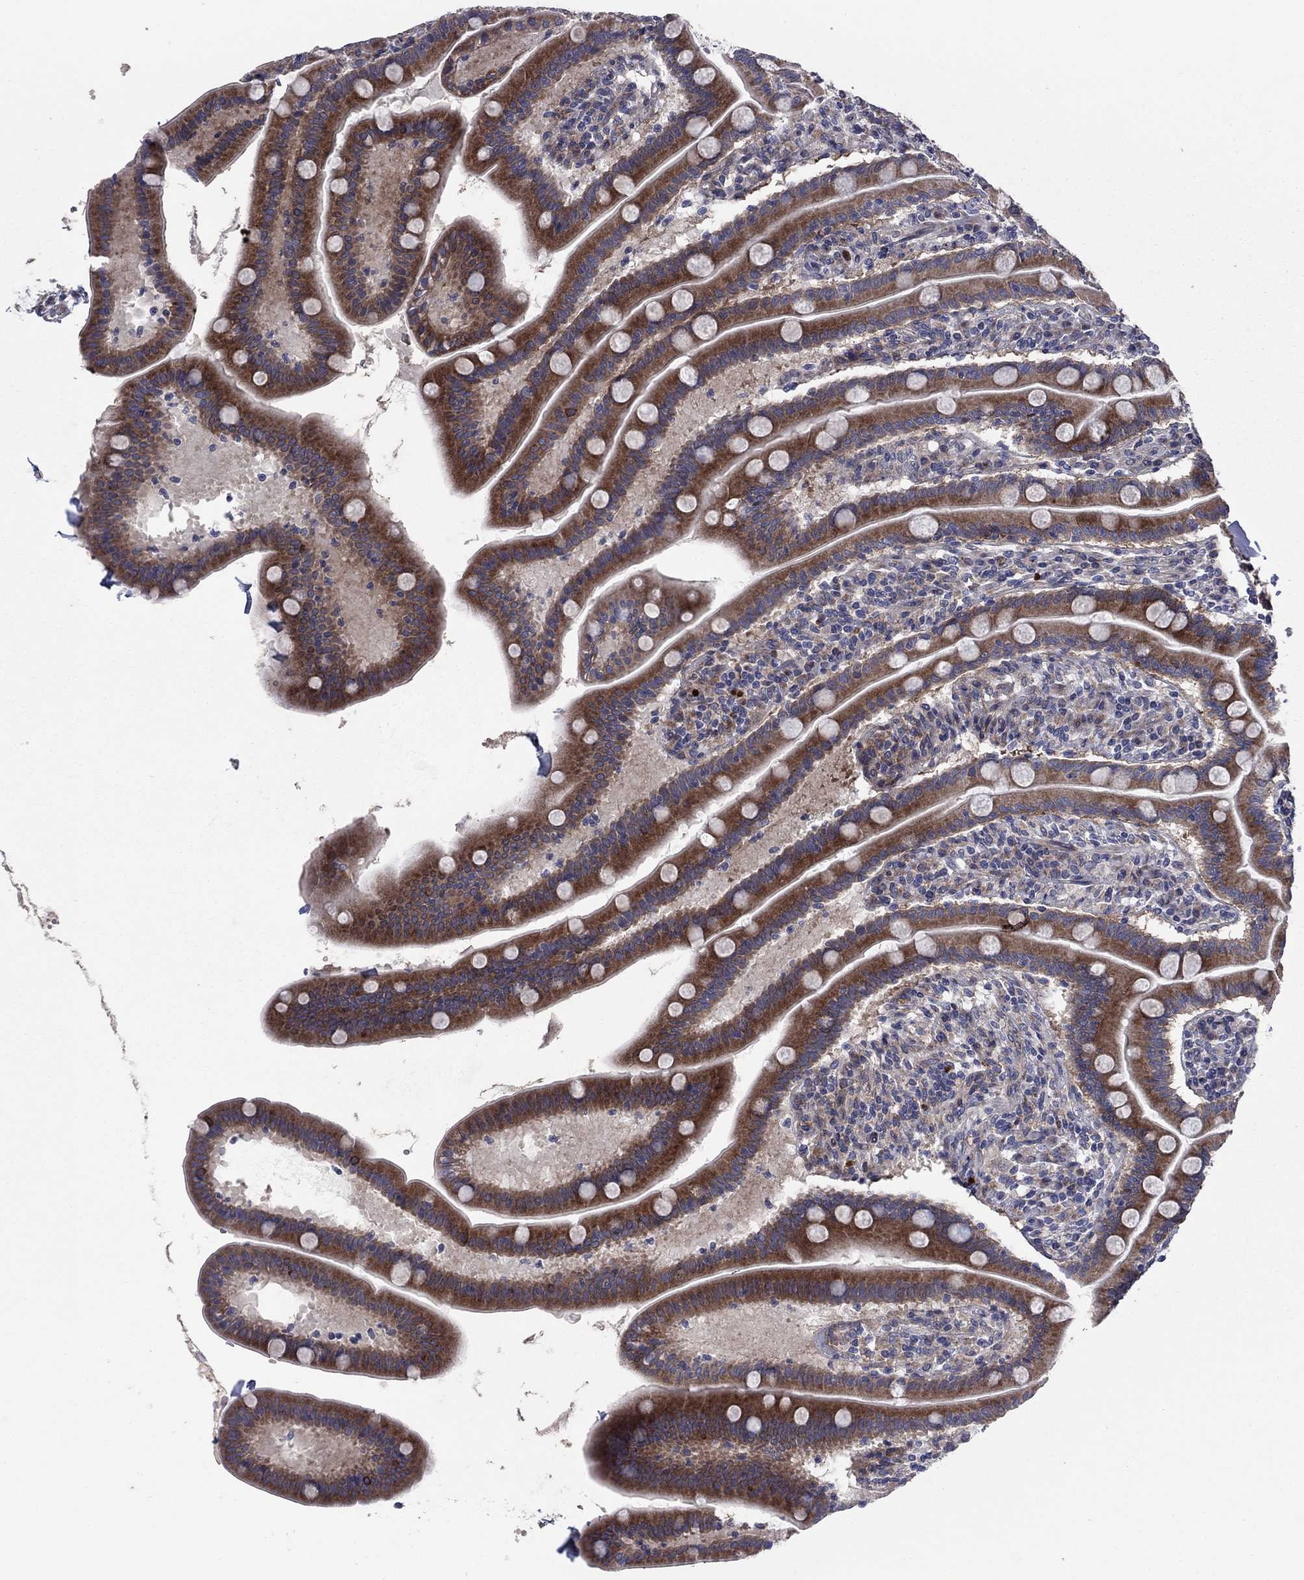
{"staining": {"intensity": "strong", "quantity": "25%-75%", "location": "cytoplasmic/membranous"}, "tissue": "small intestine", "cell_type": "Glandular cells", "image_type": "normal", "snomed": [{"axis": "morphology", "description": "Normal tissue, NOS"}, {"axis": "topography", "description": "Small intestine"}], "caption": "A high amount of strong cytoplasmic/membranous staining is identified in approximately 25%-75% of glandular cells in unremarkable small intestine.", "gene": "GPR155", "patient": {"sex": "male", "age": 66}}